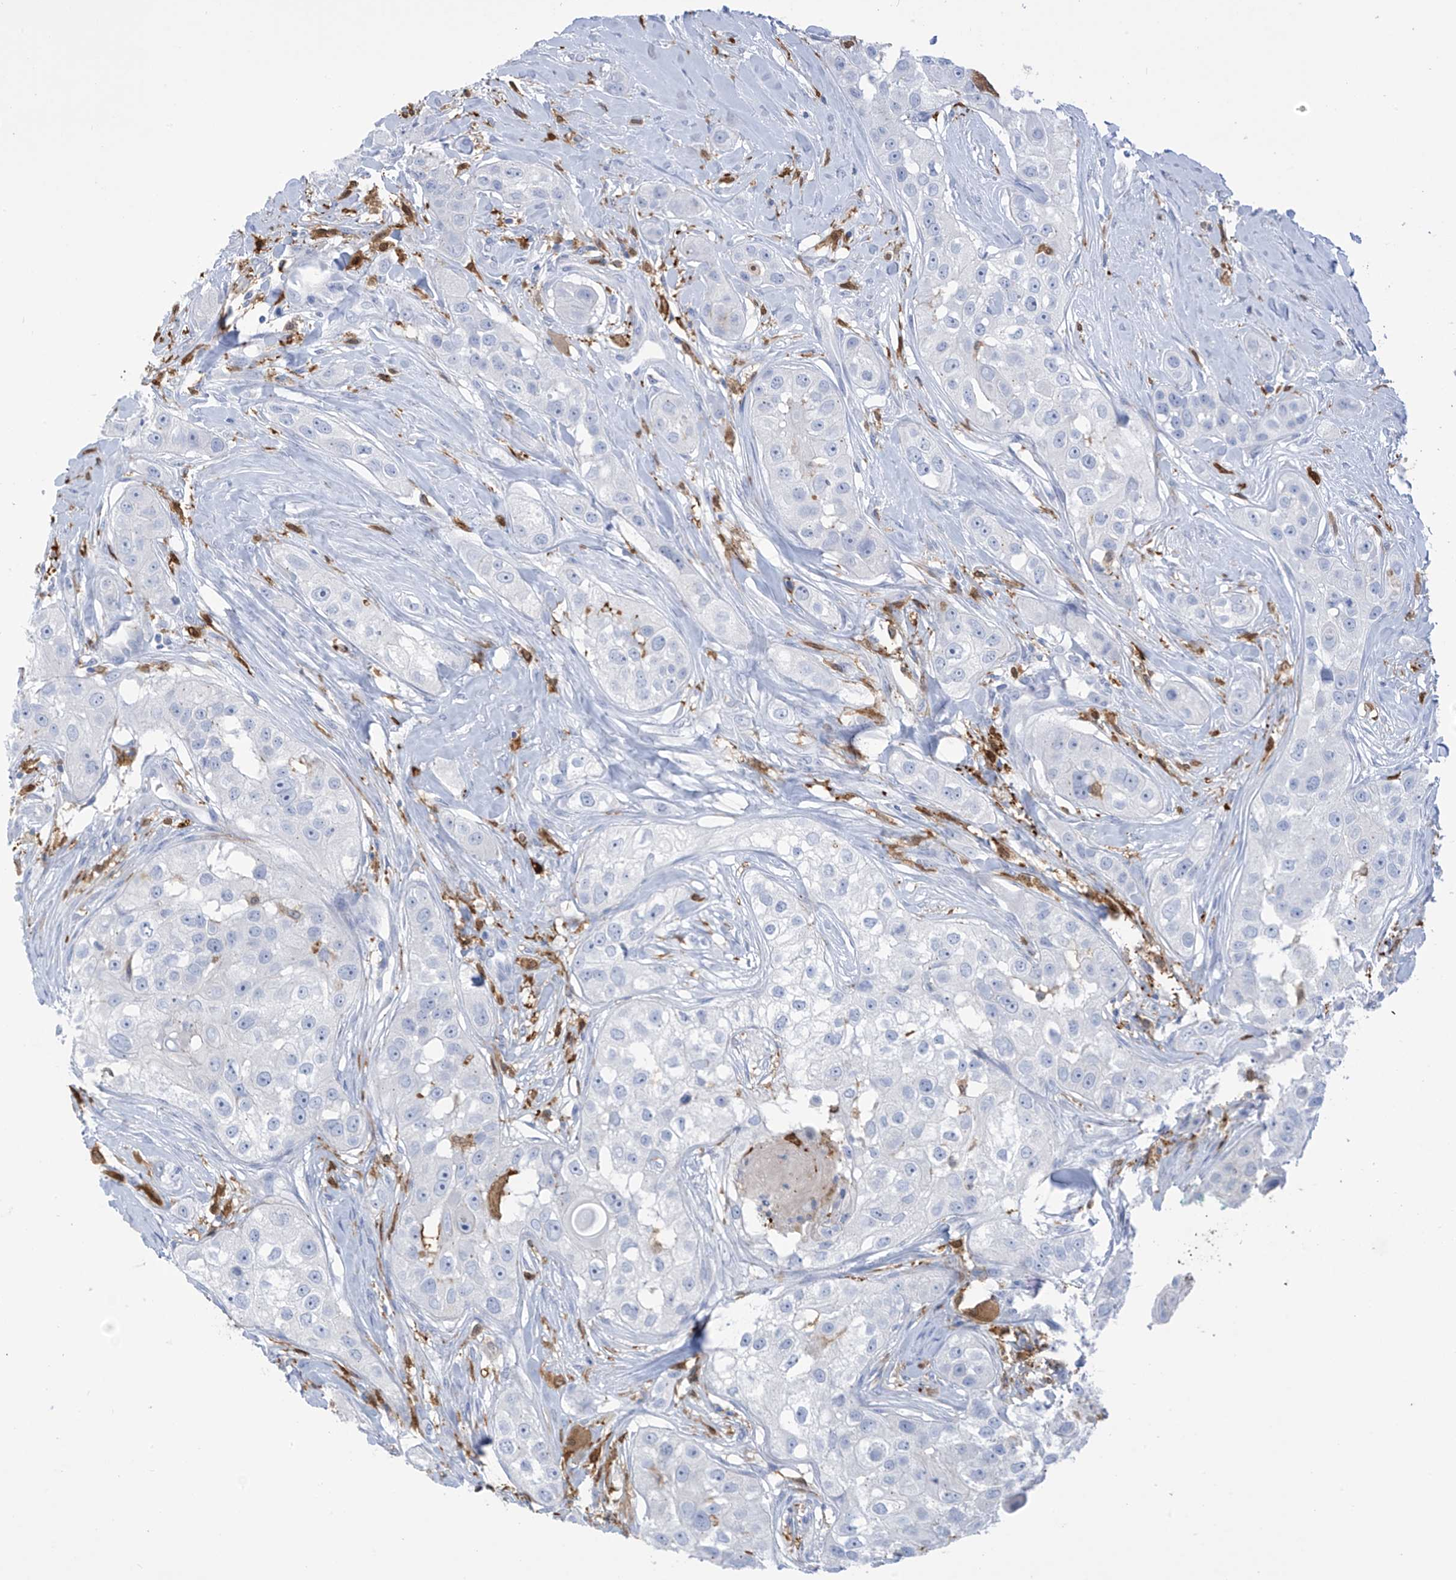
{"staining": {"intensity": "negative", "quantity": "none", "location": "none"}, "tissue": "head and neck cancer", "cell_type": "Tumor cells", "image_type": "cancer", "snomed": [{"axis": "morphology", "description": "Normal tissue, NOS"}, {"axis": "morphology", "description": "Squamous cell carcinoma, NOS"}, {"axis": "topography", "description": "Skeletal muscle"}, {"axis": "topography", "description": "Head-Neck"}], "caption": "Head and neck squamous cell carcinoma was stained to show a protein in brown. There is no significant positivity in tumor cells.", "gene": "TRMT2B", "patient": {"sex": "male", "age": 51}}